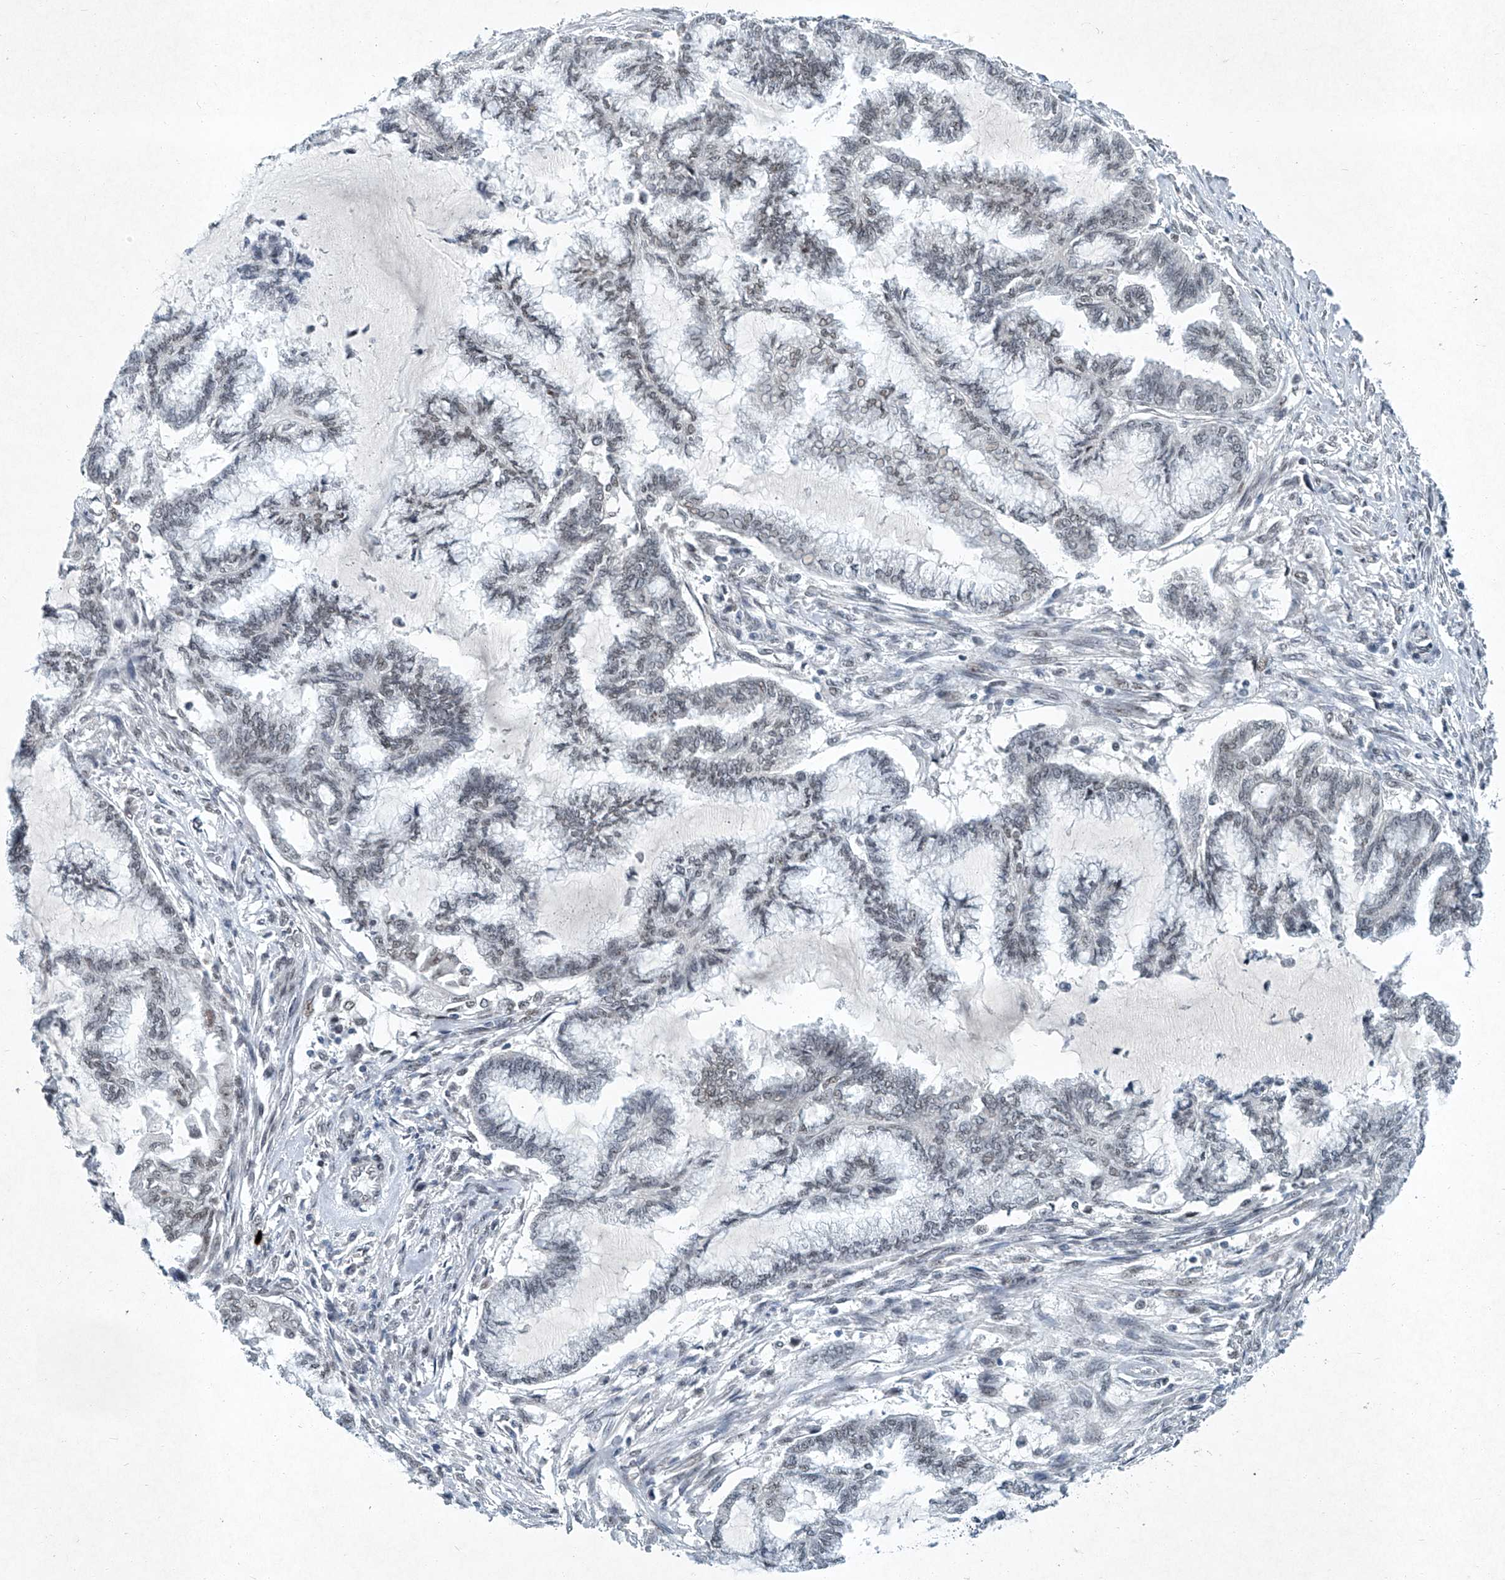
{"staining": {"intensity": "weak", "quantity": "<25%", "location": "nuclear"}, "tissue": "endometrial cancer", "cell_type": "Tumor cells", "image_type": "cancer", "snomed": [{"axis": "morphology", "description": "Adenocarcinoma, NOS"}, {"axis": "topography", "description": "Endometrium"}], "caption": "The micrograph exhibits no staining of tumor cells in endometrial cancer. (Stains: DAB (3,3'-diaminobenzidine) immunohistochemistry (IHC) with hematoxylin counter stain, Microscopy: brightfield microscopy at high magnification).", "gene": "TFDP1", "patient": {"sex": "female", "age": 86}}